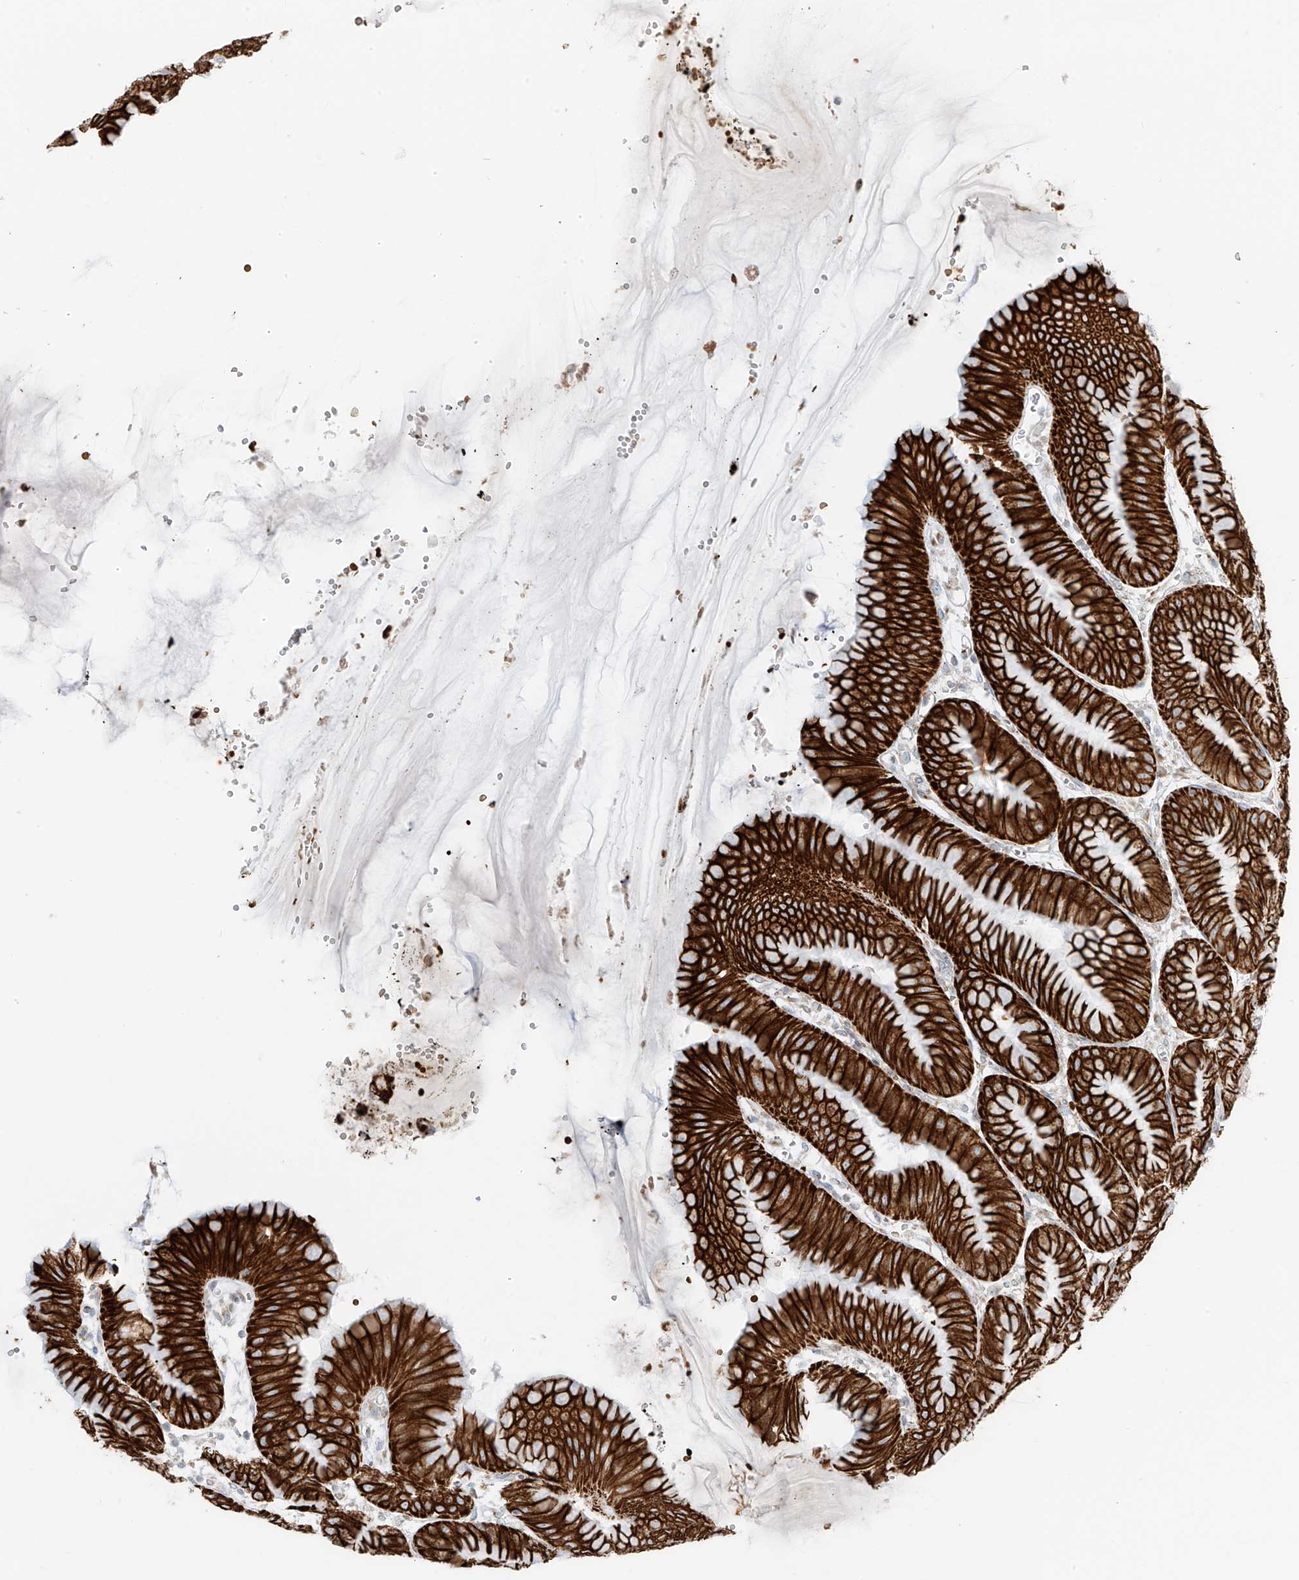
{"staining": {"intensity": "strong", "quantity": "25%-75%", "location": "cytoplasmic/membranous"}, "tissue": "stomach", "cell_type": "Glandular cells", "image_type": "normal", "snomed": [{"axis": "morphology", "description": "Normal tissue, NOS"}, {"axis": "topography", "description": "Stomach, lower"}], "caption": "Immunohistochemical staining of unremarkable stomach shows strong cytoplasmic/membranous protein expression in approximately 25%-75% of glandular cells.", "gene": "EIPR1", "patient": {"sex": "male", "age": 71}}